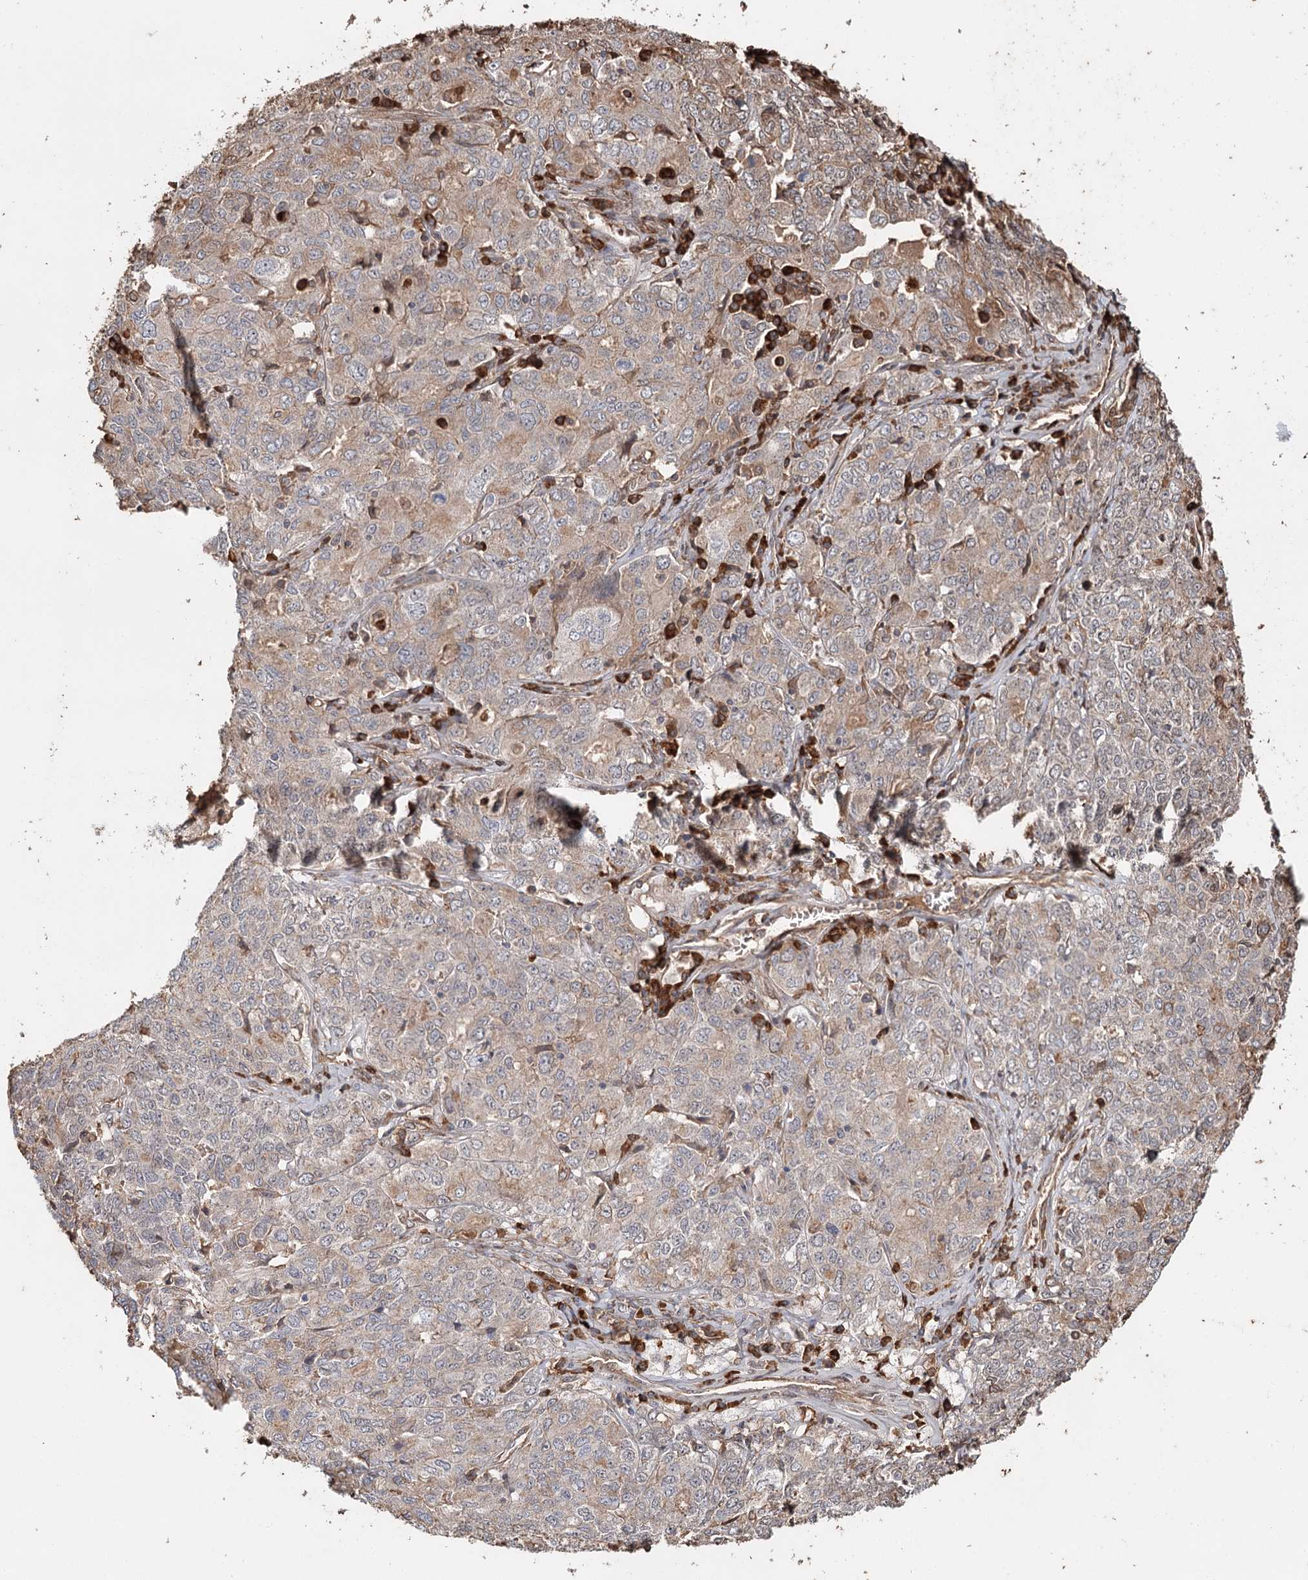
{"staining": {"intensity": "moderate", "quantity": ">75%", "location": "cytoplasmic/membranous"}, "tissue": "ovarian cancer", "cell_type": "Tumor cells", "image_type": "cancer", "snomed": [{"axis": "morphology", "description": "Carcinoma, endometroid"}, {"axis": "topography", "description": "Ovary"}], "caption": "Protein expression by IHC displays moderate cytoplasmic/membranous staining in about >75% of tumor cells in endometroid carcinoma (ovarian).", "gene": "SYVN1", "patient": {"sex": "female", "age": 62}}